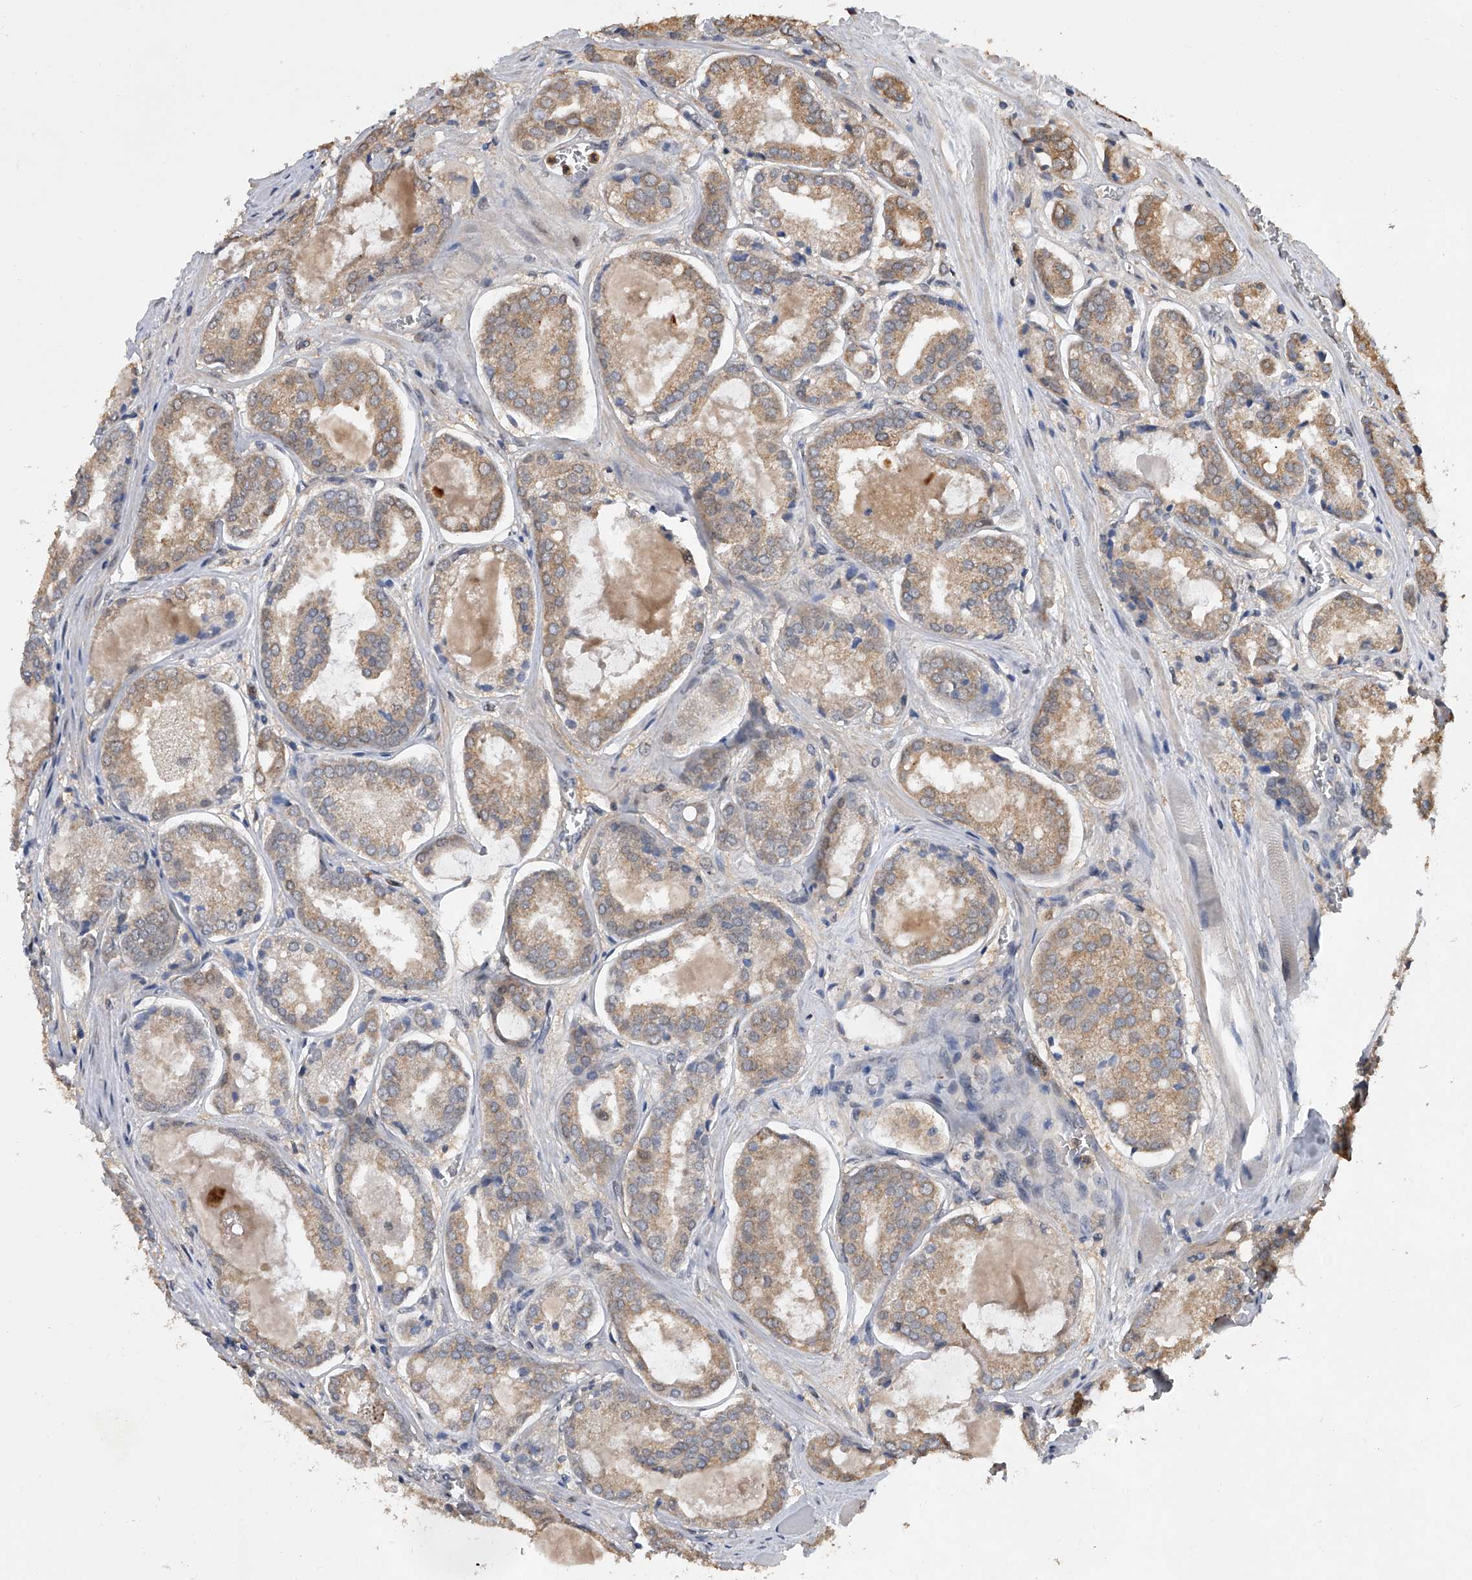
{"staining": {"intensity": "moderate", "quantity": ">75%", "location": "cytoplasmic/membranous"}, "tissue": "prostate cancer", "cell_type": "Tumor cells", "image_type": "cancer", "snomed": [{"axis": "morphology", "description": "Adenocarcinoma, Low grade"}, {"axis": "topography", "description": "Prostate"}], "caption": "Adenocarcinoma (low-grade) (prostate) was stained to show a protein in brown. There is medium levels of moderate cytoplasmic/membranous staining in approximately >75% of tumor cells.", "gene": "BHLHE23", "patient": {"sex": "male", "age": 67}}